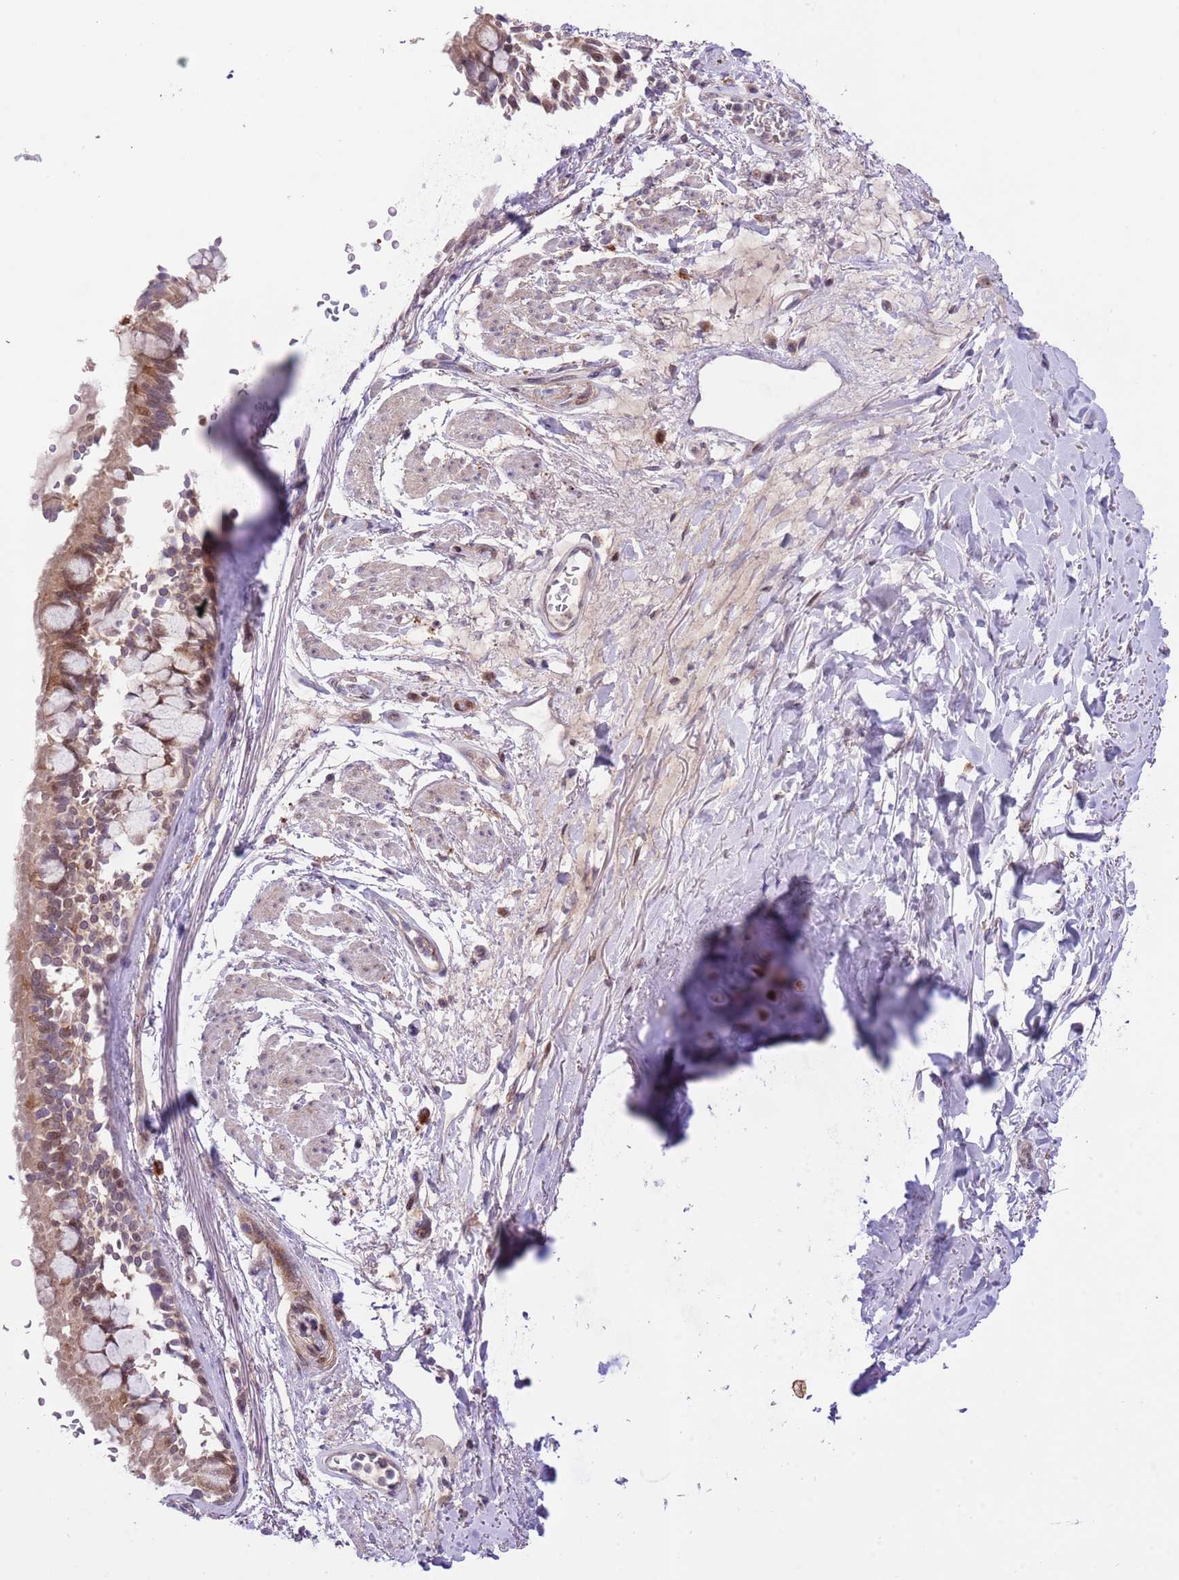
{"staining": {"intensity": "moderate", "quantity": ">75%", "location": "cytoplasmic/membranous,nuclear"}, "tissue": "bronchus", "cell_type": "Respiratory epithelial cells", "image_type": "normal", "snomed": [{"axis": "morphology", "description": "Normal tissue, NOS"}, {"axis": "topography", "description": "Bronchus"}], "caption": "Immunohistochemistry (IHC) (DAB (3,3'-diaminobenzidine)) staining of normal bronchus displays moderate cytoplasmic/membranous,nuclear protein expression in about >75% of respiratory epithelial cells.", "gene": "HDHD2", "patient": {"sex": "male", "age": 70}}